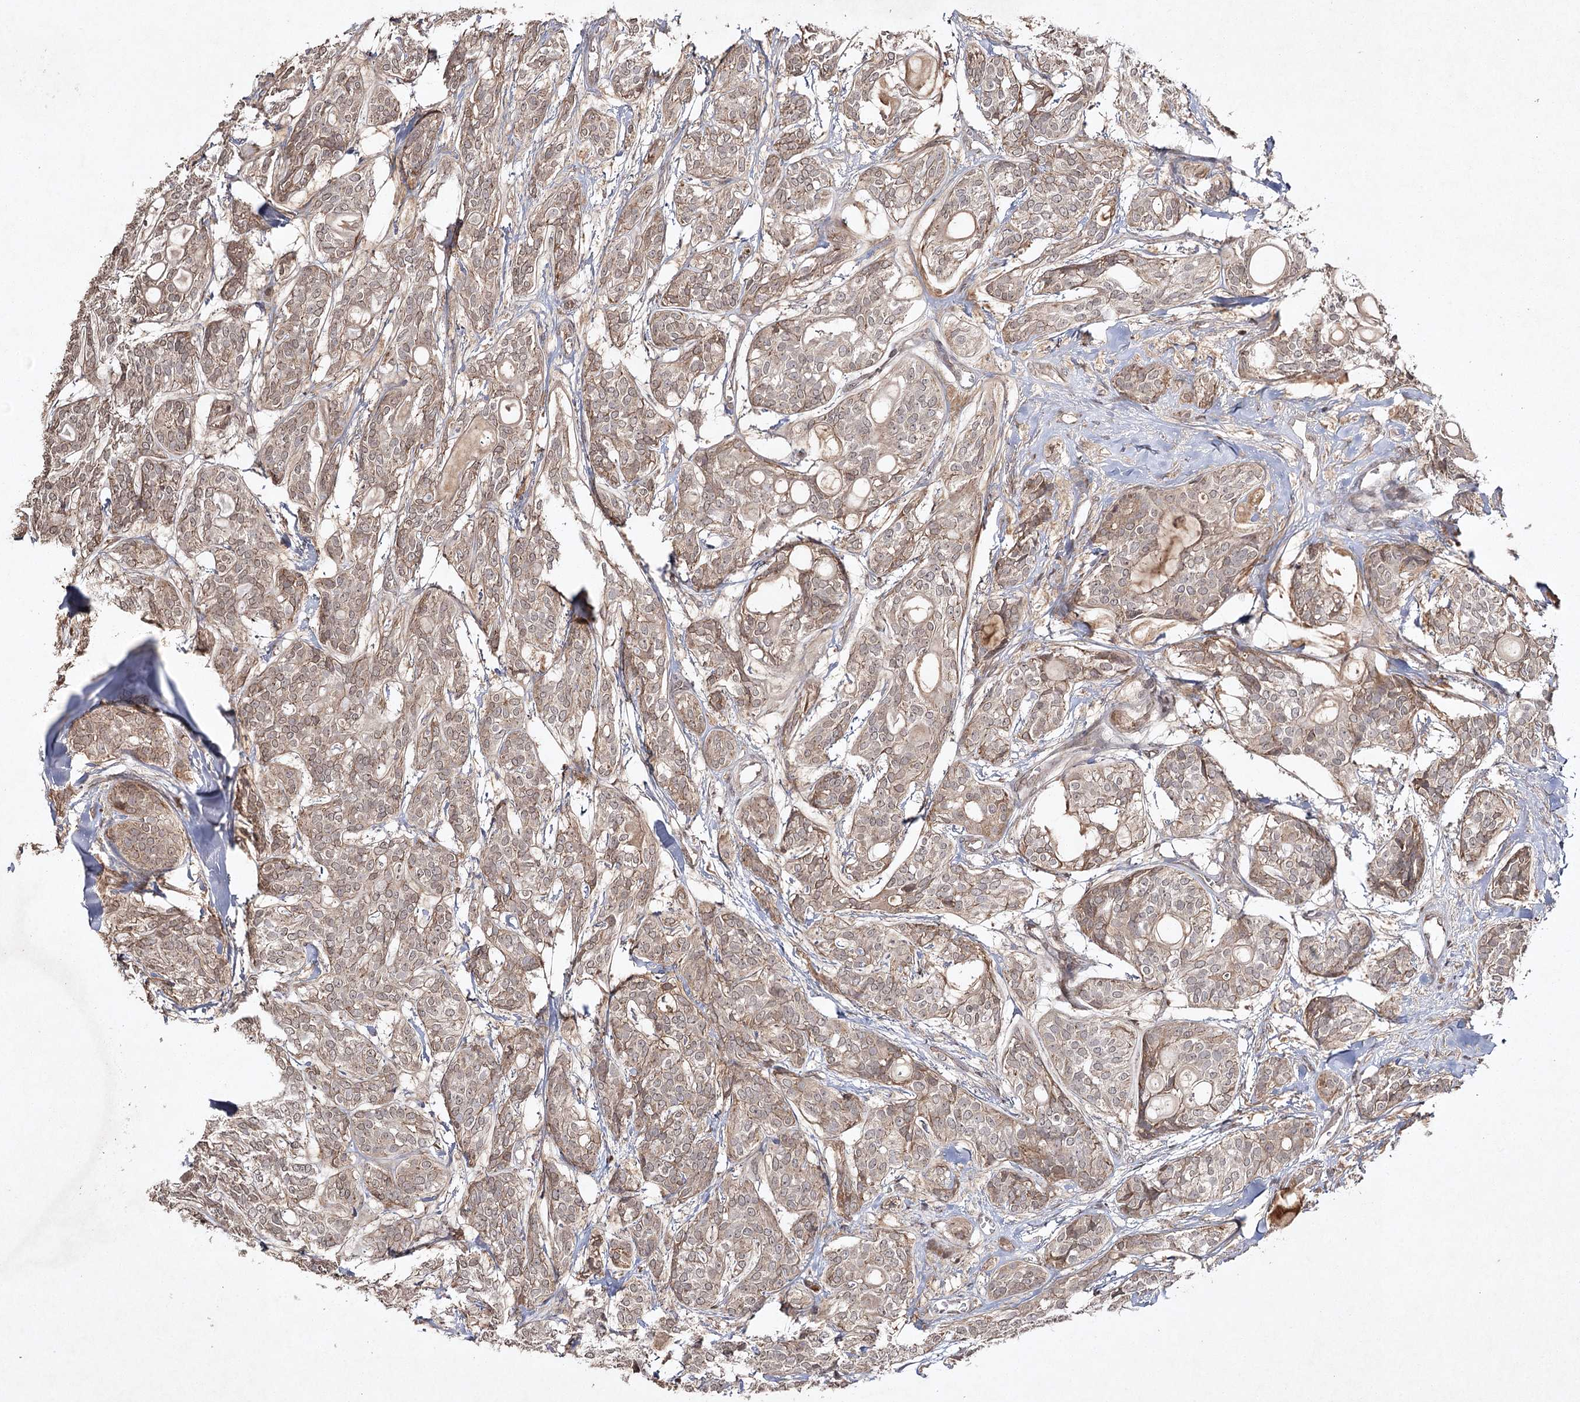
{"staining": {"intensity": "weak", "quantity": "25%-75%", "location": "cytoplasmic/membranous"}, "tissue": "head and neck cancer", "cell_type": "Tumor cells", "image_type": "cancer", "snomed": [{"axis": "morphology", "description": "Adenocarcinoma, NOS"}, {"axis": "topography", "description": "Head-Neck"}], "caption": "Protein staining reveals weak cytoplasmic/membranous expression in approximately 25%-75% of tumor cells in head and neck adenocarcinoma.", "gene": "CYP2B6", "patient": {"sex": "male", "age": 66}}